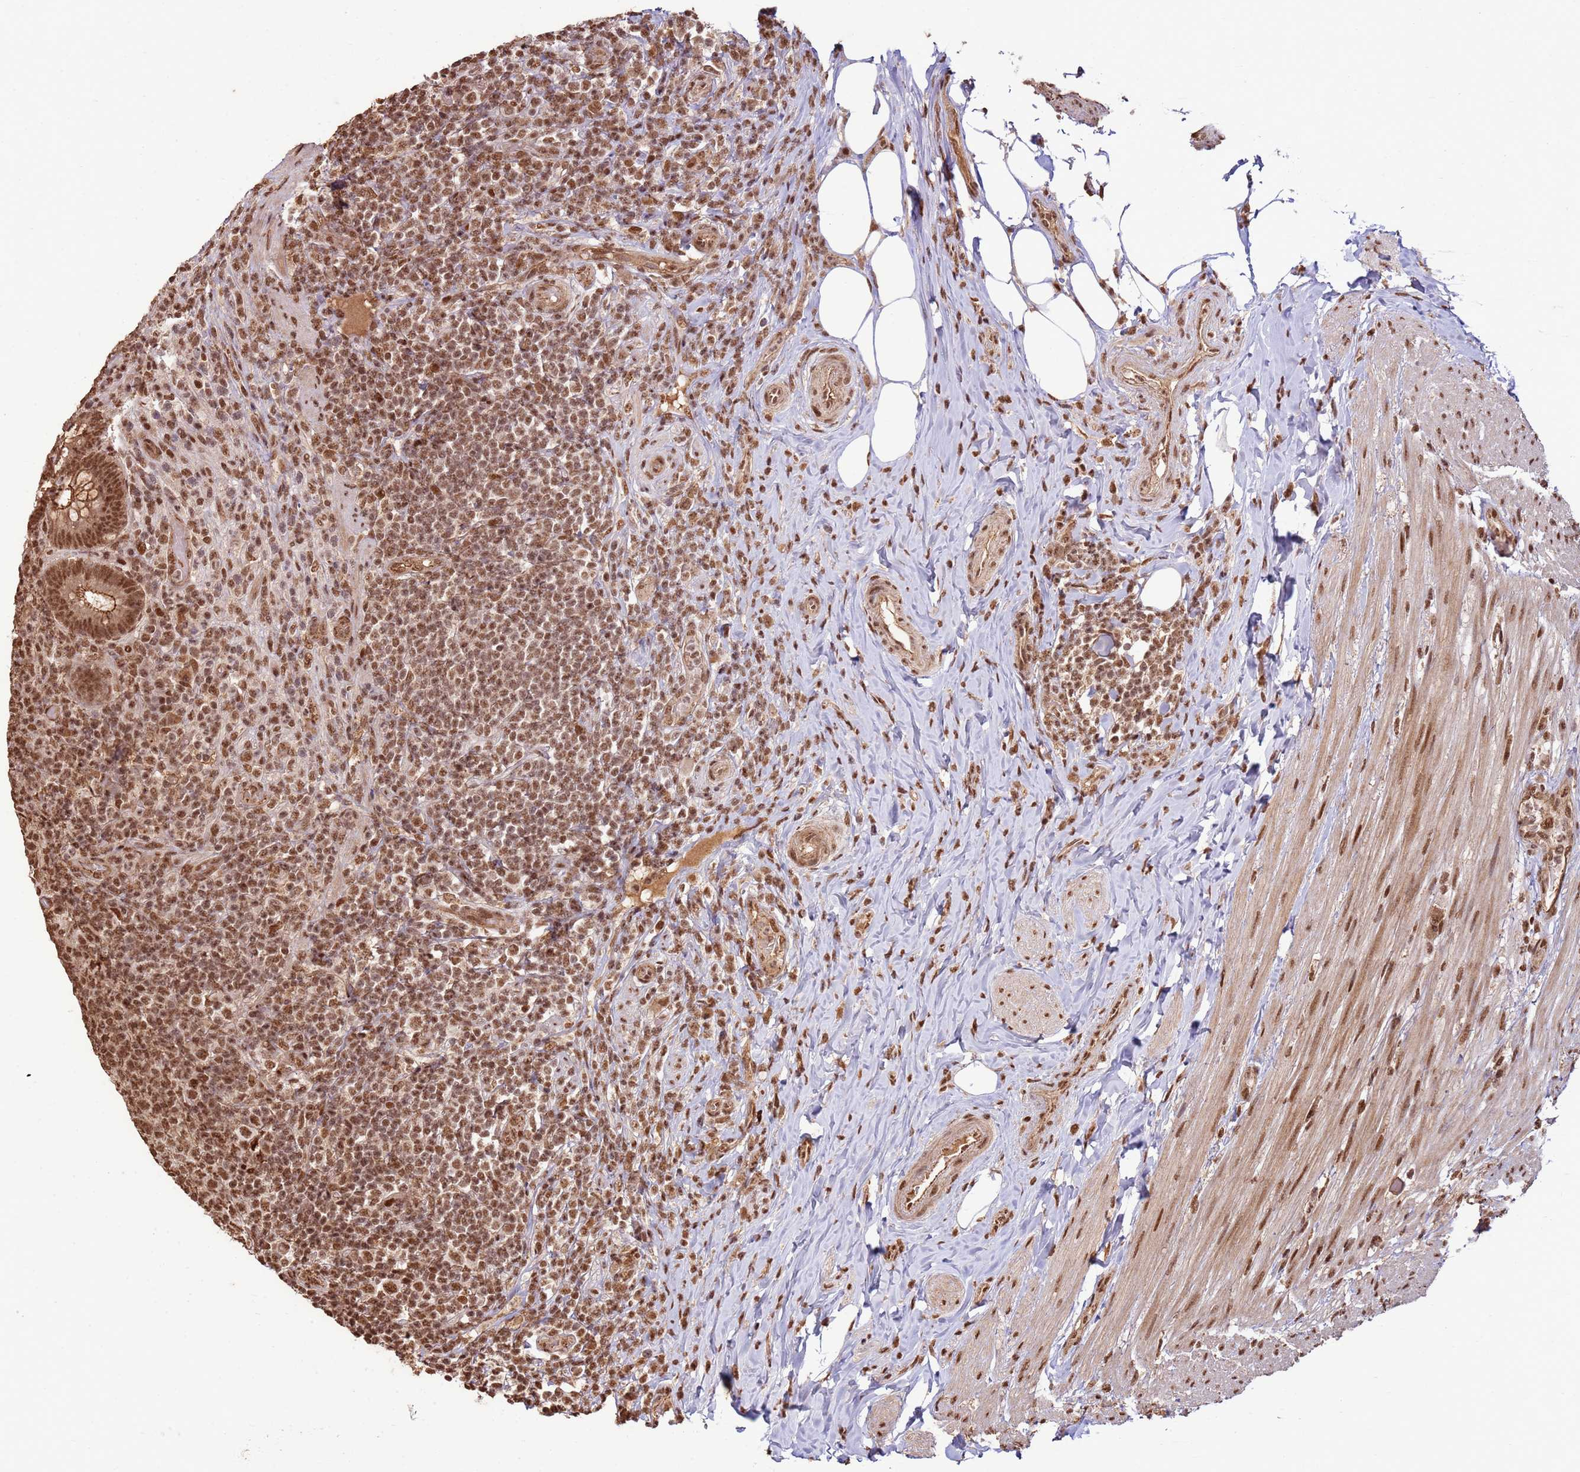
{"staining": {"intensity": "moderate", "quantity": ">75%", "location": "cytoplasmic/membranous,nuclear"}, "tissue": "appendix", "cell_type": "Glandular cells", "image_type": "normal", "snomed": [{"axis": "morphology", "description": "Normal tissue, NOS"}, {"axis": "topography", "description": "Appendix"}], "caption": "Protein positivity by IHC shows moderate cytoplasmic/membranous,nuclear staining in about >75% of glandular cells in normal appendix.", "gene": "ZBTB12", "patient": {"sex": "female", "age": 43}}